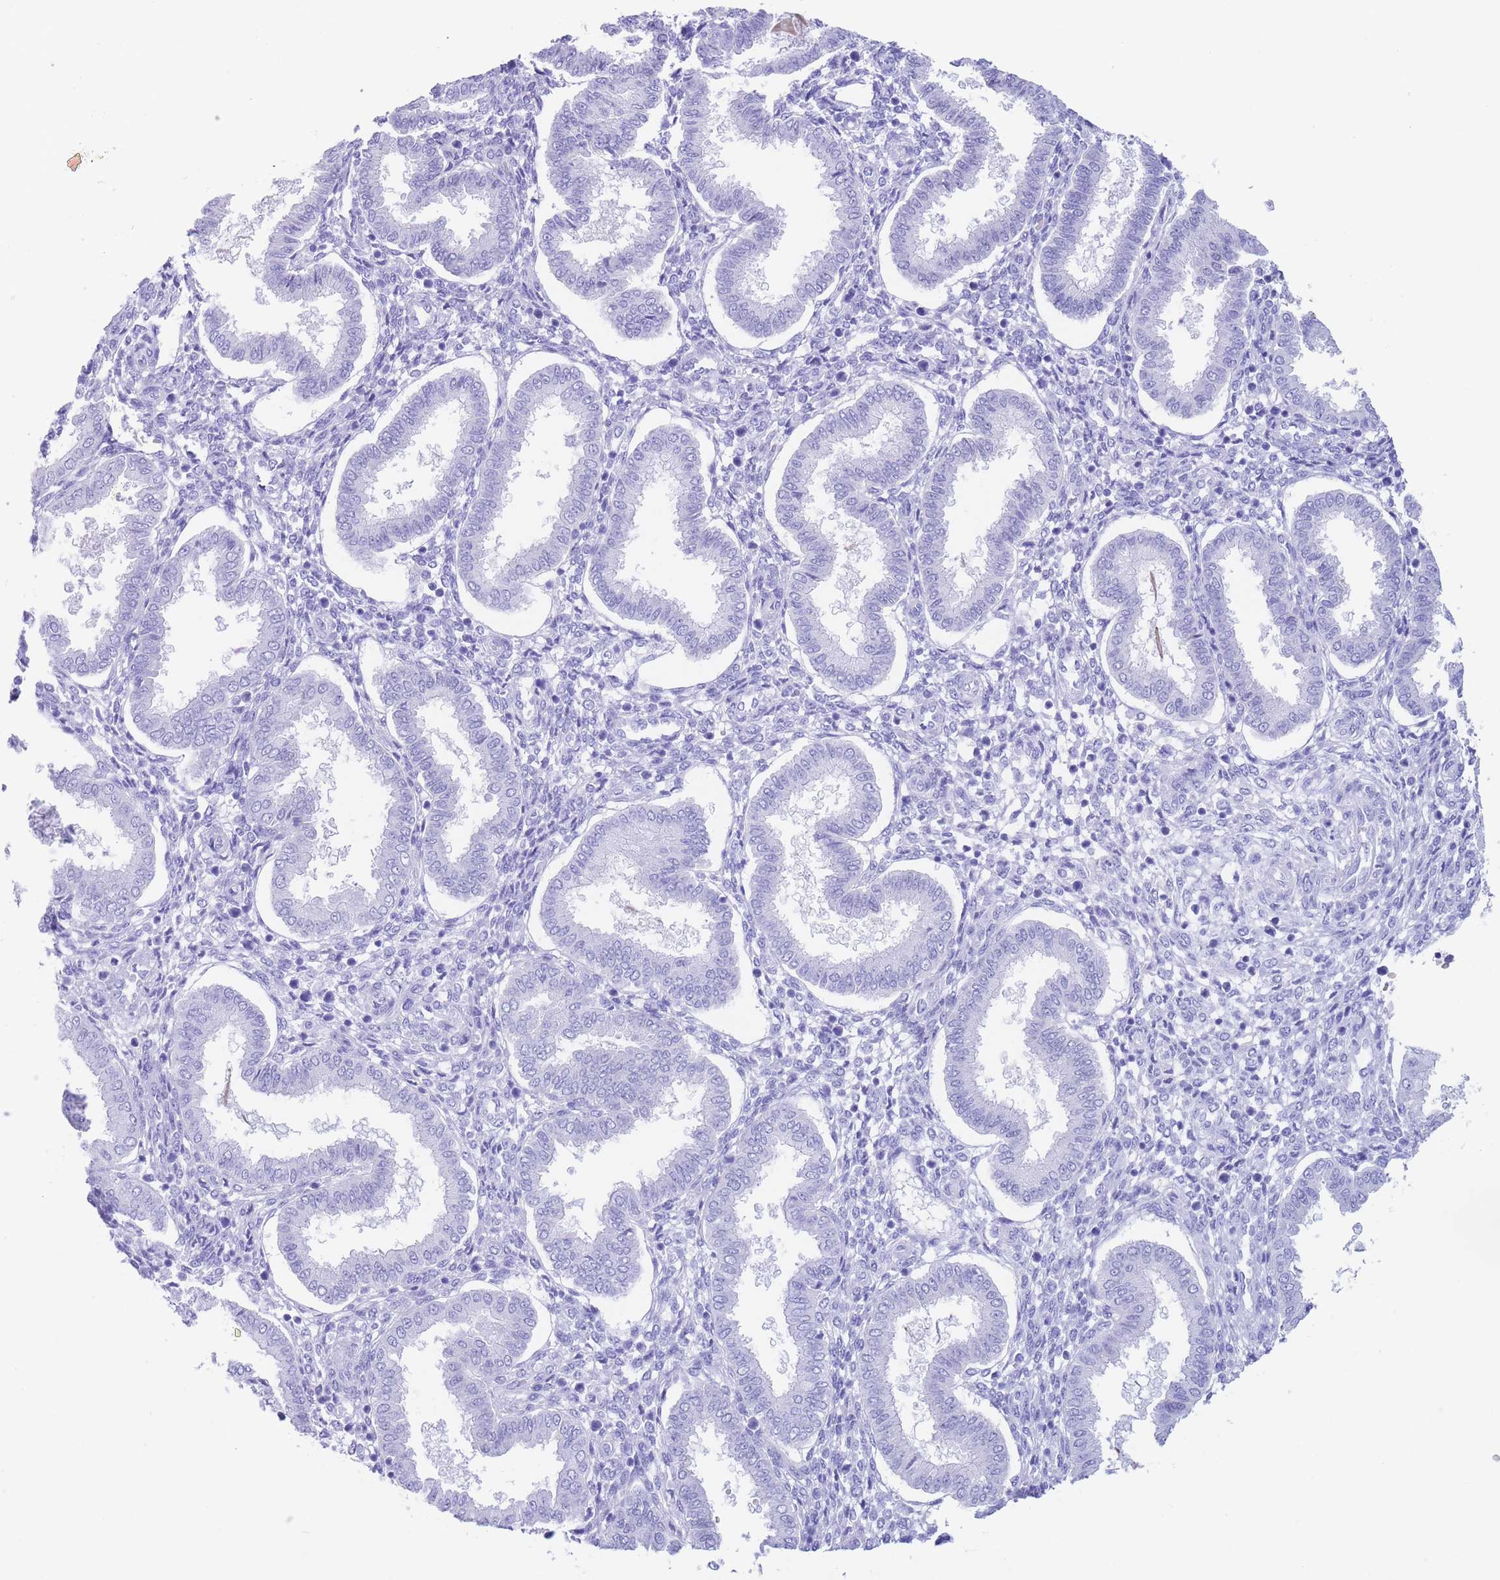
{"staining": {"intensity": "negative", "quantity": "none", "location": "none"}, "tissue": "endometrium", "cell_type": "Cells in endometrial stroma", "image_type": "normal", "snomed": [{"axis": "morphology", "description": "Normal tissue, NOS"}, {"axis": "topography", "description": "Endometrium"}], "caption": "A high-resolution photomicrograph shows immunohistochemistry staining of benign endometrium, which shows no significant expression in cells in endometrial stroma.", "gene": "SLCO1B1", "patient": {"sex": "female", "age": 24}}